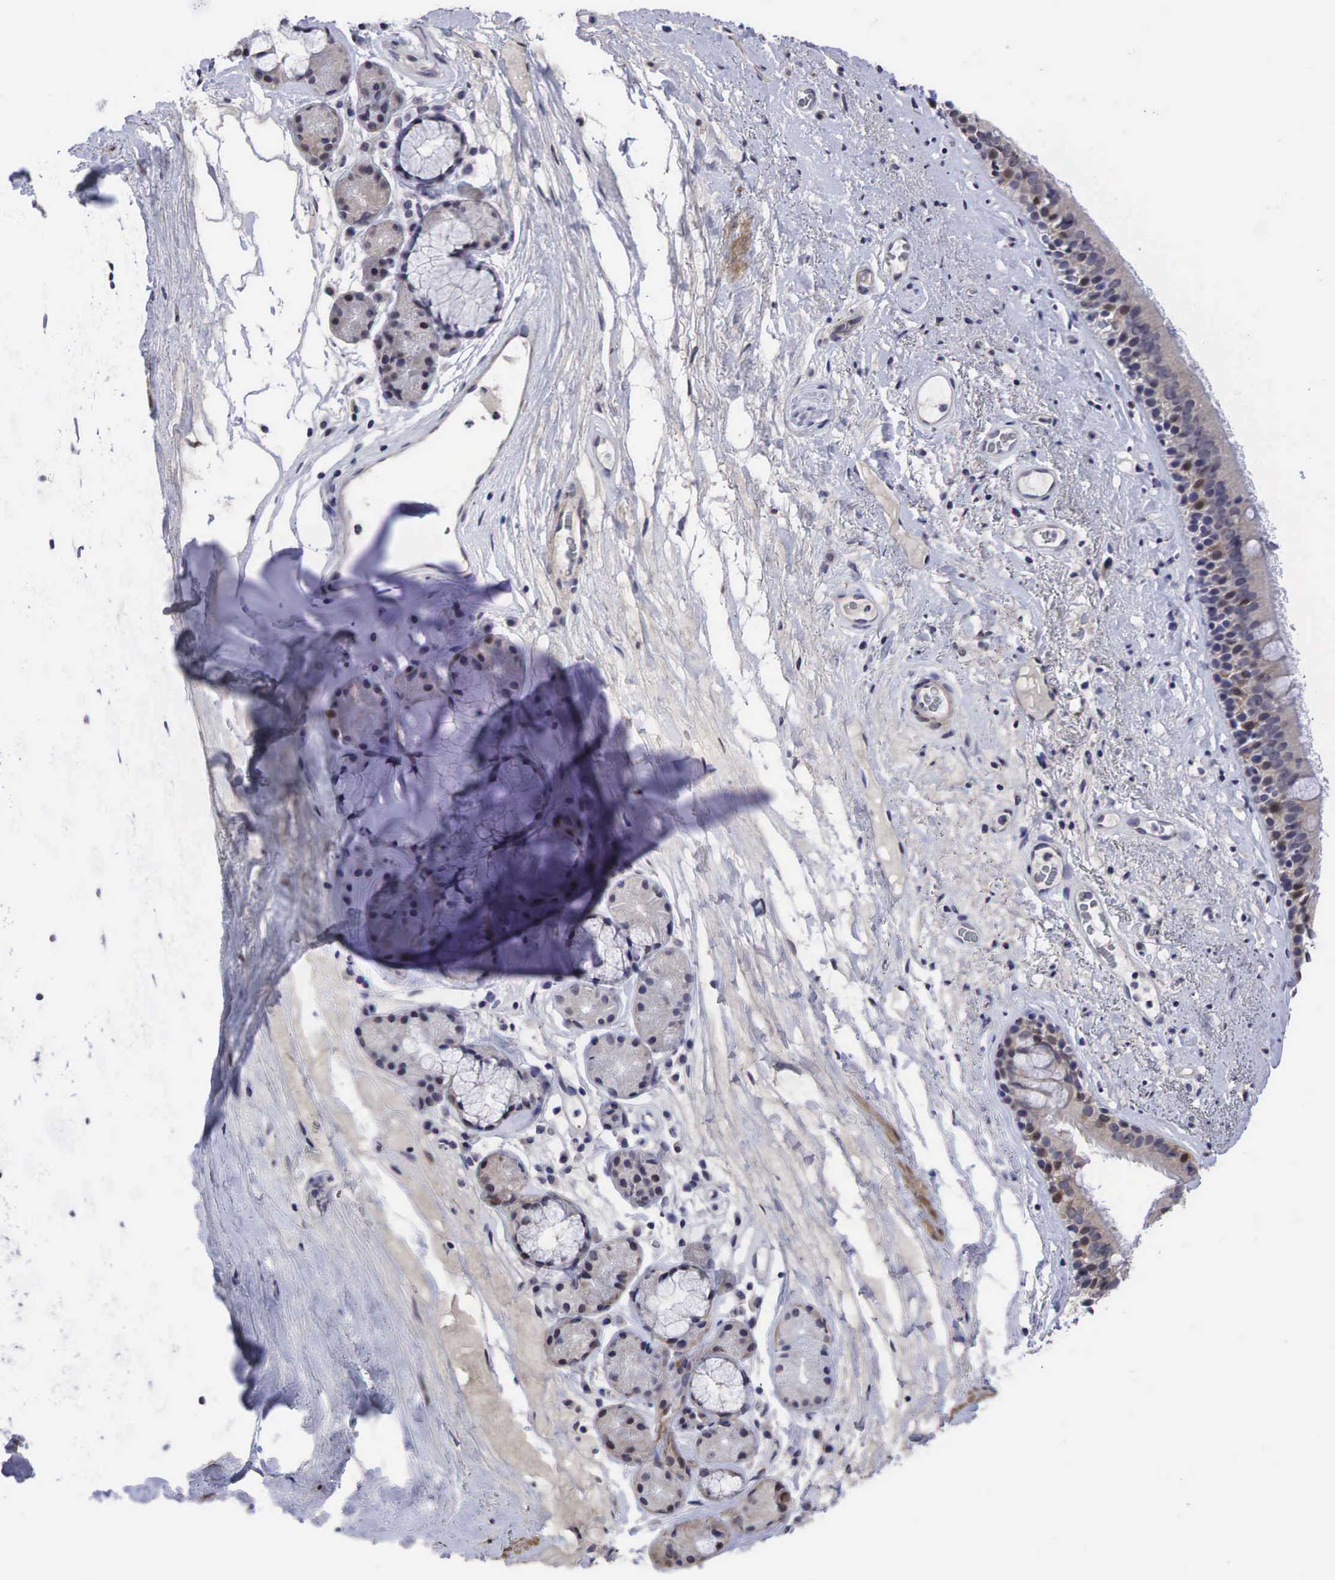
{"staining": {"intensity": "moderate", "quantity": "<25%", "location": "nuclear"}, "tissue": "bronchus", "cell_type": "Respiratory epithelial cells", "image_type": "normal", "snomed": [{"axis": "morphology", "description": "Normal tissue, NOS"}, {"axis": "topography", "description": "Cartilage tissue"}], "caption": "Moderate nuclear staining for a protein is seen in about <25% of respiratory epithelial cells of normal bronchus using IHC.", "gene": "CCND1", "patient": {"sex": "female", "age": 63}}